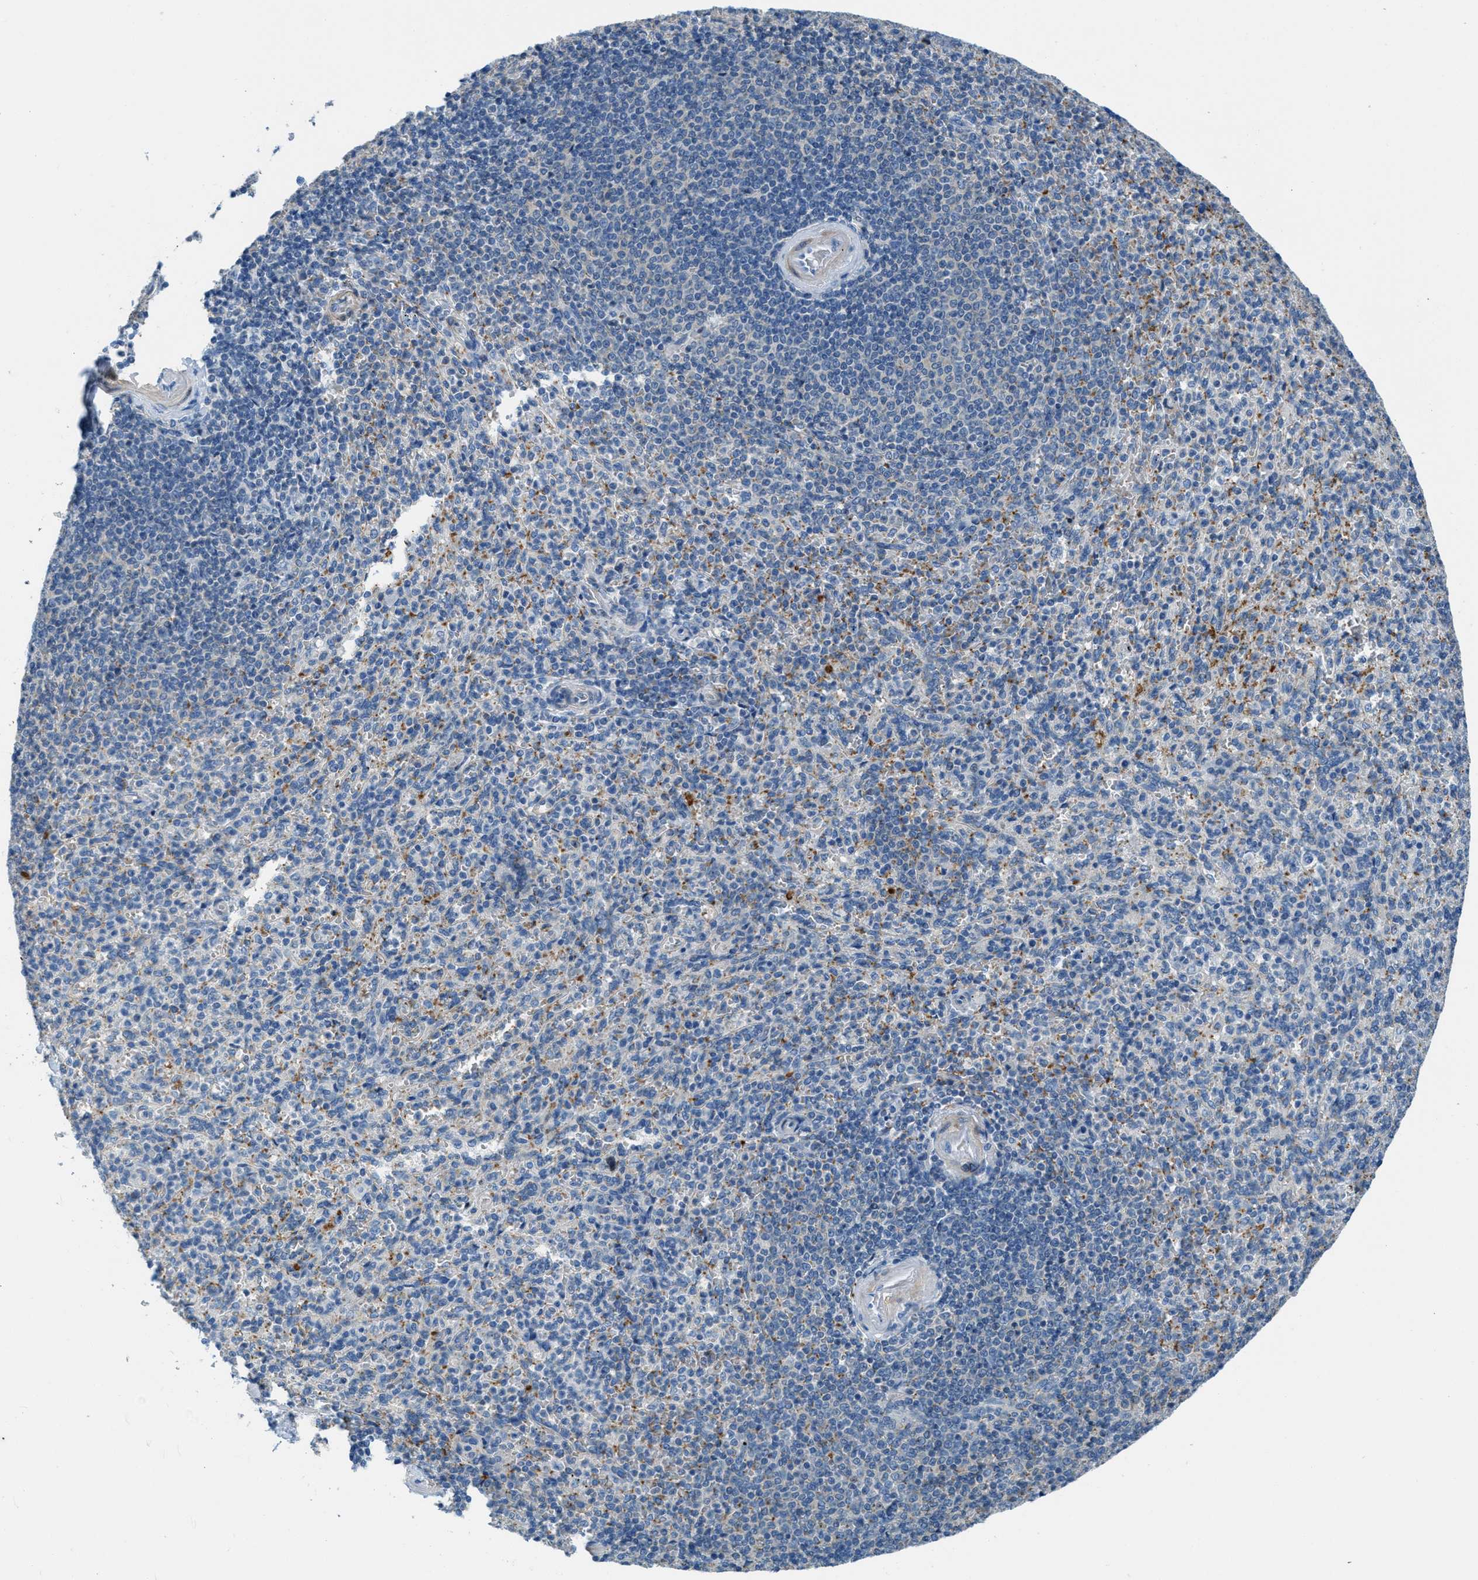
{"staining": {"intensity": "moderate", "quantity": "25%-75%", "location": "cytoplasmic/membranous"}, "tissue": "spleen", "cell_type": "Cells in red pulp", "image_type": "normal", "snomed": [{"axis": "morphology", "description": "Normal tissue, NOS"}, {"axis": "topography", "description": "Spleen"}], "caption": "This image reveals immunohistochemistry (IHC) staining of normal spleen, with medium moderate cytoplasmic/membranous positivity in approximately 25%-75% of cells in red pulp.", "gene": "MAPRE2", "patient": {"sex": "male", "age": 36}}